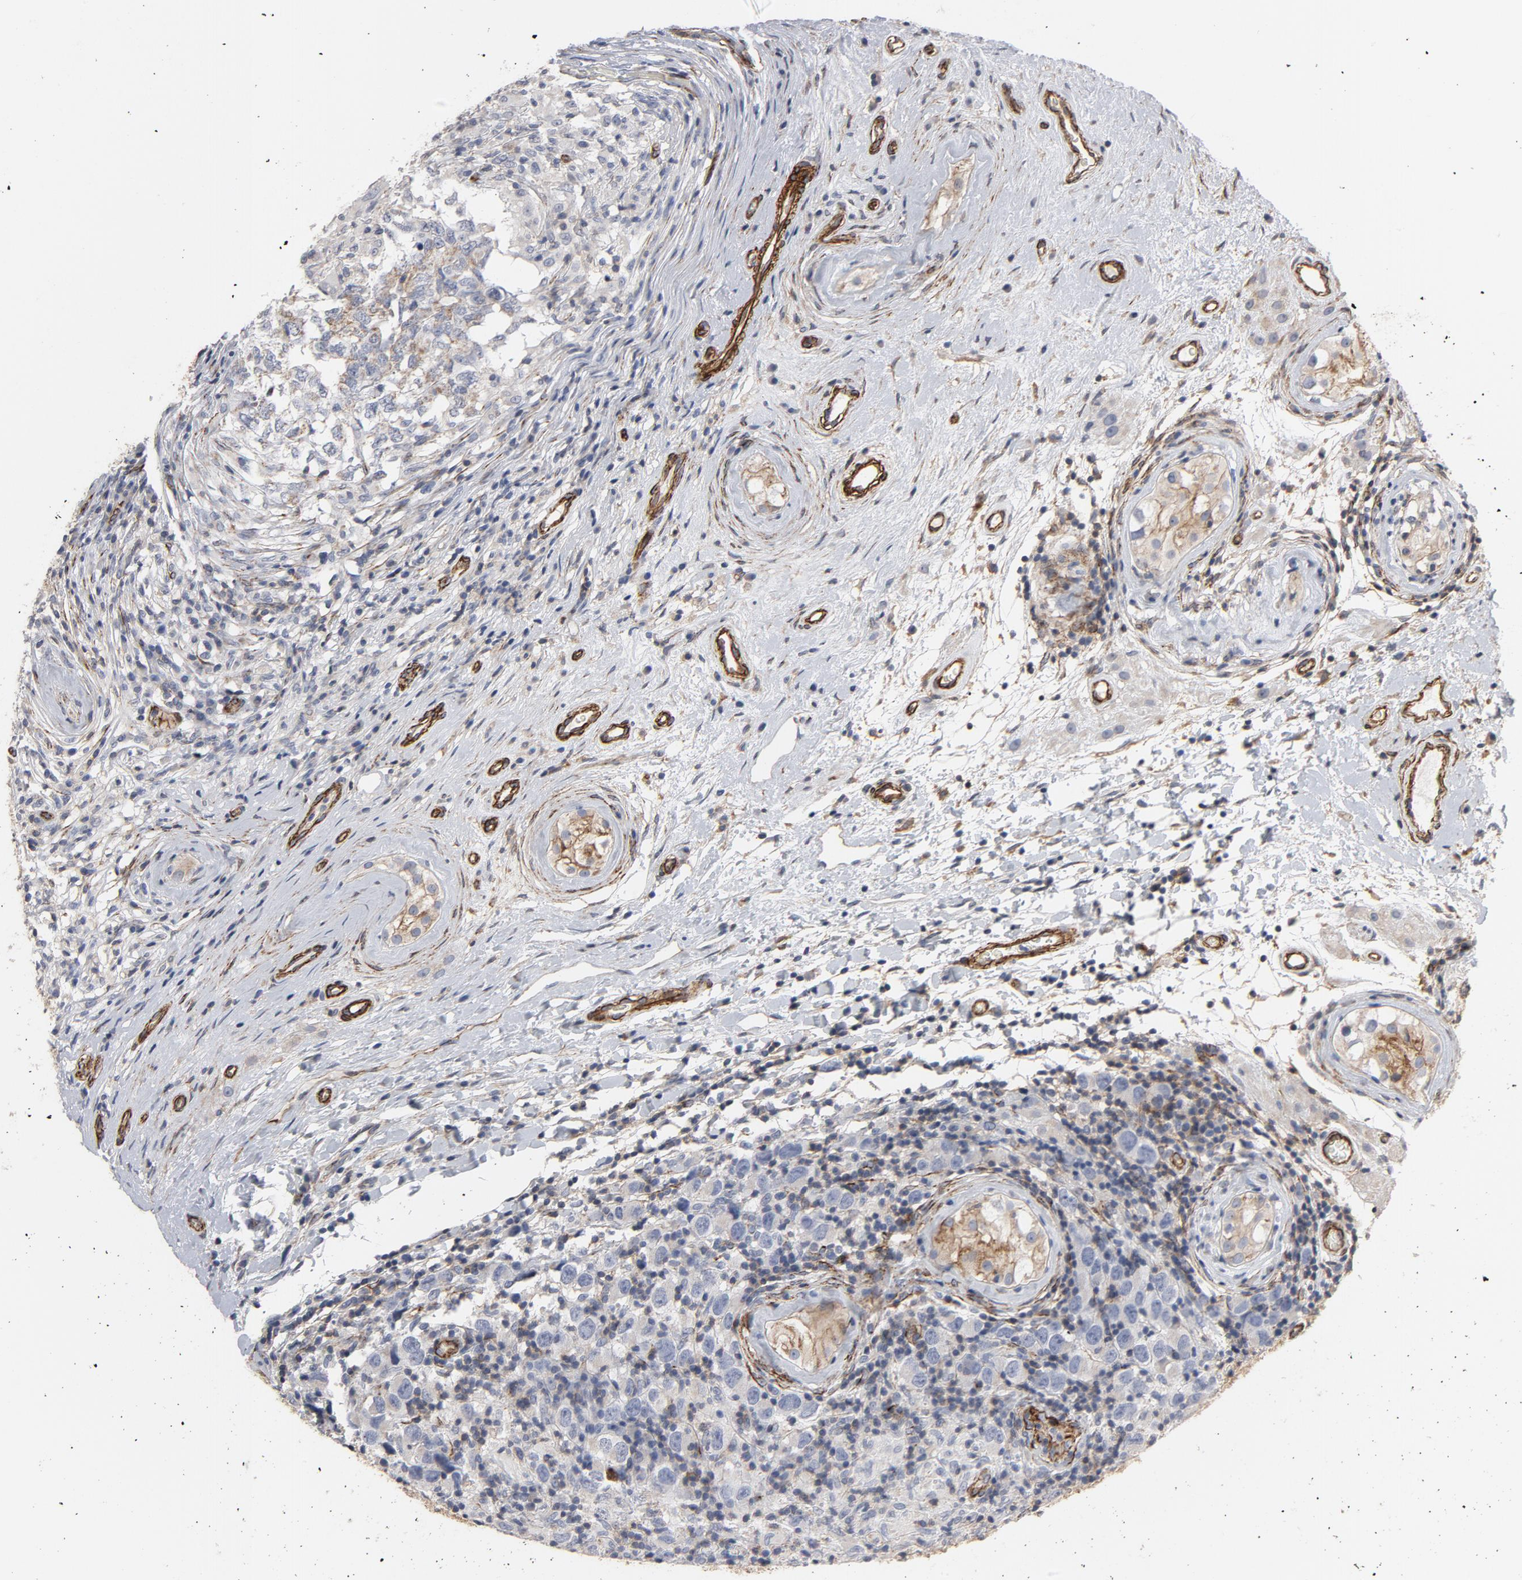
{"staining": {"intensity": "weak", "quantity": "25%-75%", "location": "cytoplasmic/membranous"}, "tissue": "testis cancer", "cell_type": "Tumor cells", "image_type": "cancer", "snomed": [{"axis": "morphology", "description": "Carcinoma, Embryonal, NOS"}, {"axis": "topography", "description": "Testis"}], "caption": "Testis cancer (embryonal carcinoma) tissue displays weak cytoplasmic/membranous positivity in about 25%-75% of tumor cells", "gene": "GNG2", "patient": {"sex": "male", "age": 21}}